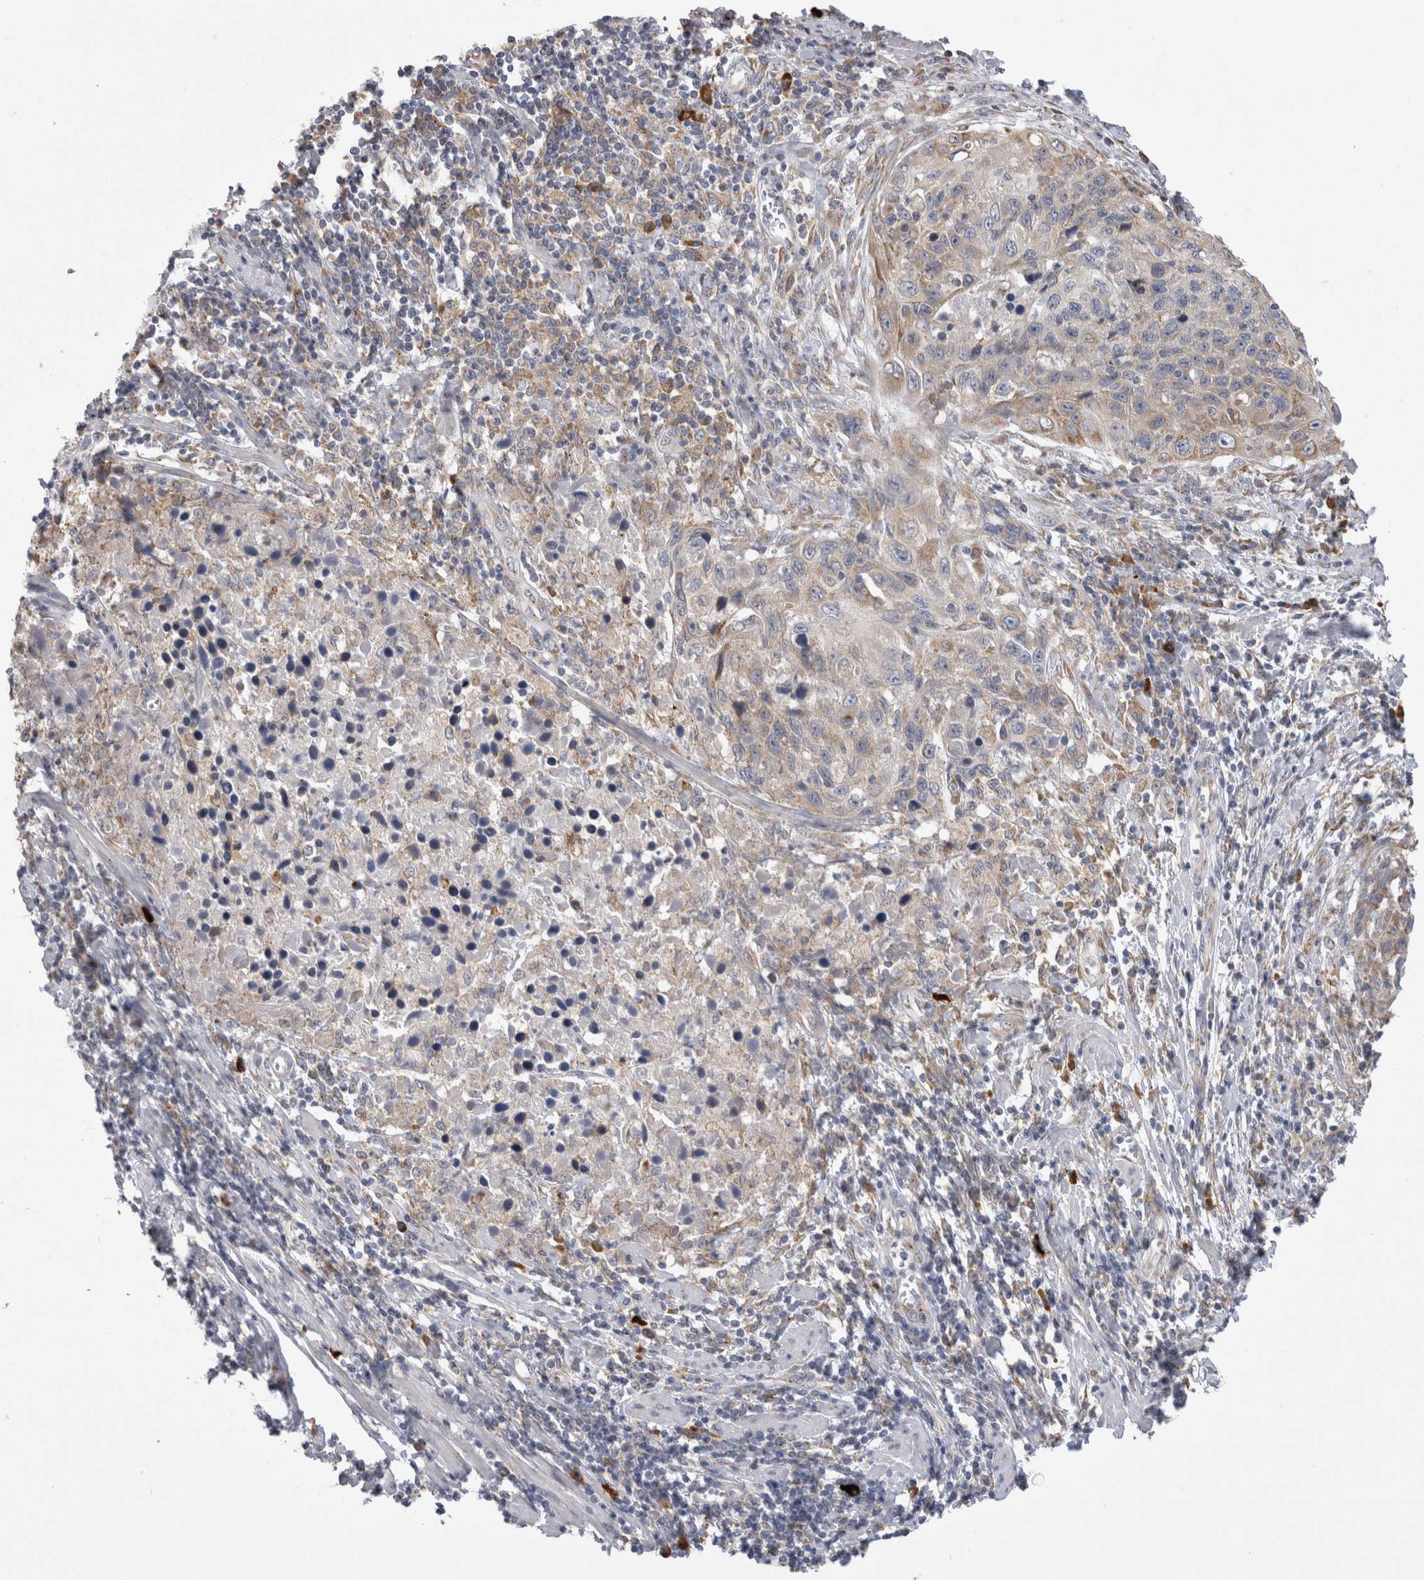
{"staining": {"intensity": "weak", "quantity": ">75%", "location": "cytoplasmic/membranous"}, "tissue": "cervical cancer", "cell_type": "Tumor cells", "image_type": "cancer", "snomed": [{"axis": "morphology", "description": "Squamous cell carcinoma, NOS"}, {"axis": "topography", "description": "Cervix"}], "caption": "The photomicrograph shows staining of cervical cancer, revealing weak cytoplasmic/membranous protein staining (brown color) within tumor cells.", "gene": "ZNF341", "patient": {"sex": "female", "age": 53}}